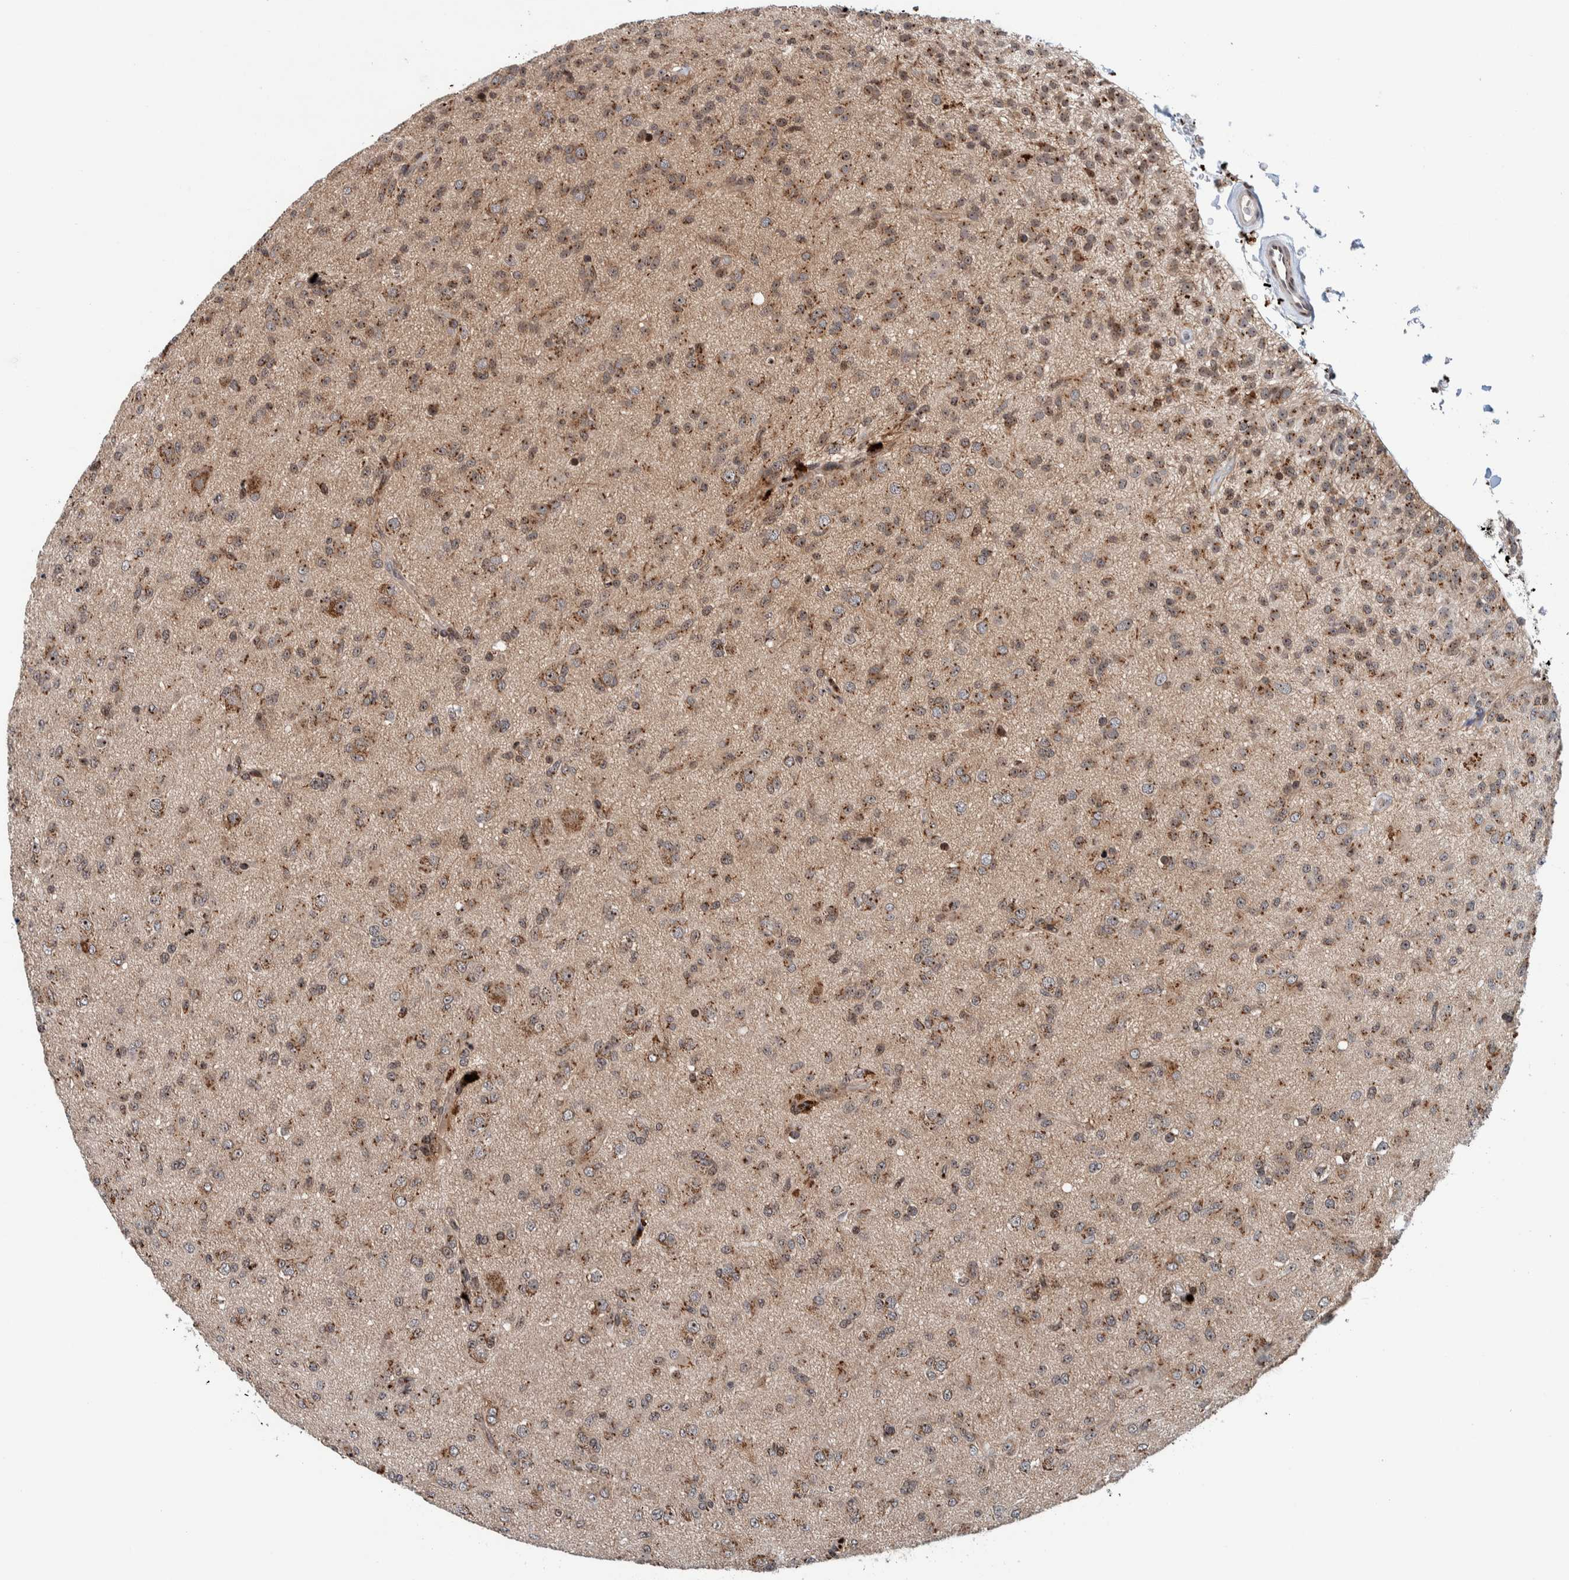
{"staining": {"intensity": "moderate", "quantity": "25%-75%", "location": "cytoplasmic/membranous,nuclear"}, "tissue": "glioma", "cell_type": "Tumor cells", "image_type": "cancer", "snomed": [{"axis": "morphology", "description": "Glioma, malignant, Low grade"}, {"axis": "topography", "description": "Brain"}], "caption": "A histopathology image showing moderate cytoplasmic/membranous and nuclear expression in about 25%-75% of tumor cells in low-grade glioma (malignant), as visualized by brown immunohistochemical staining.", "gene": "CCDC182", "patient": {"sex": "male", "age": 65}}